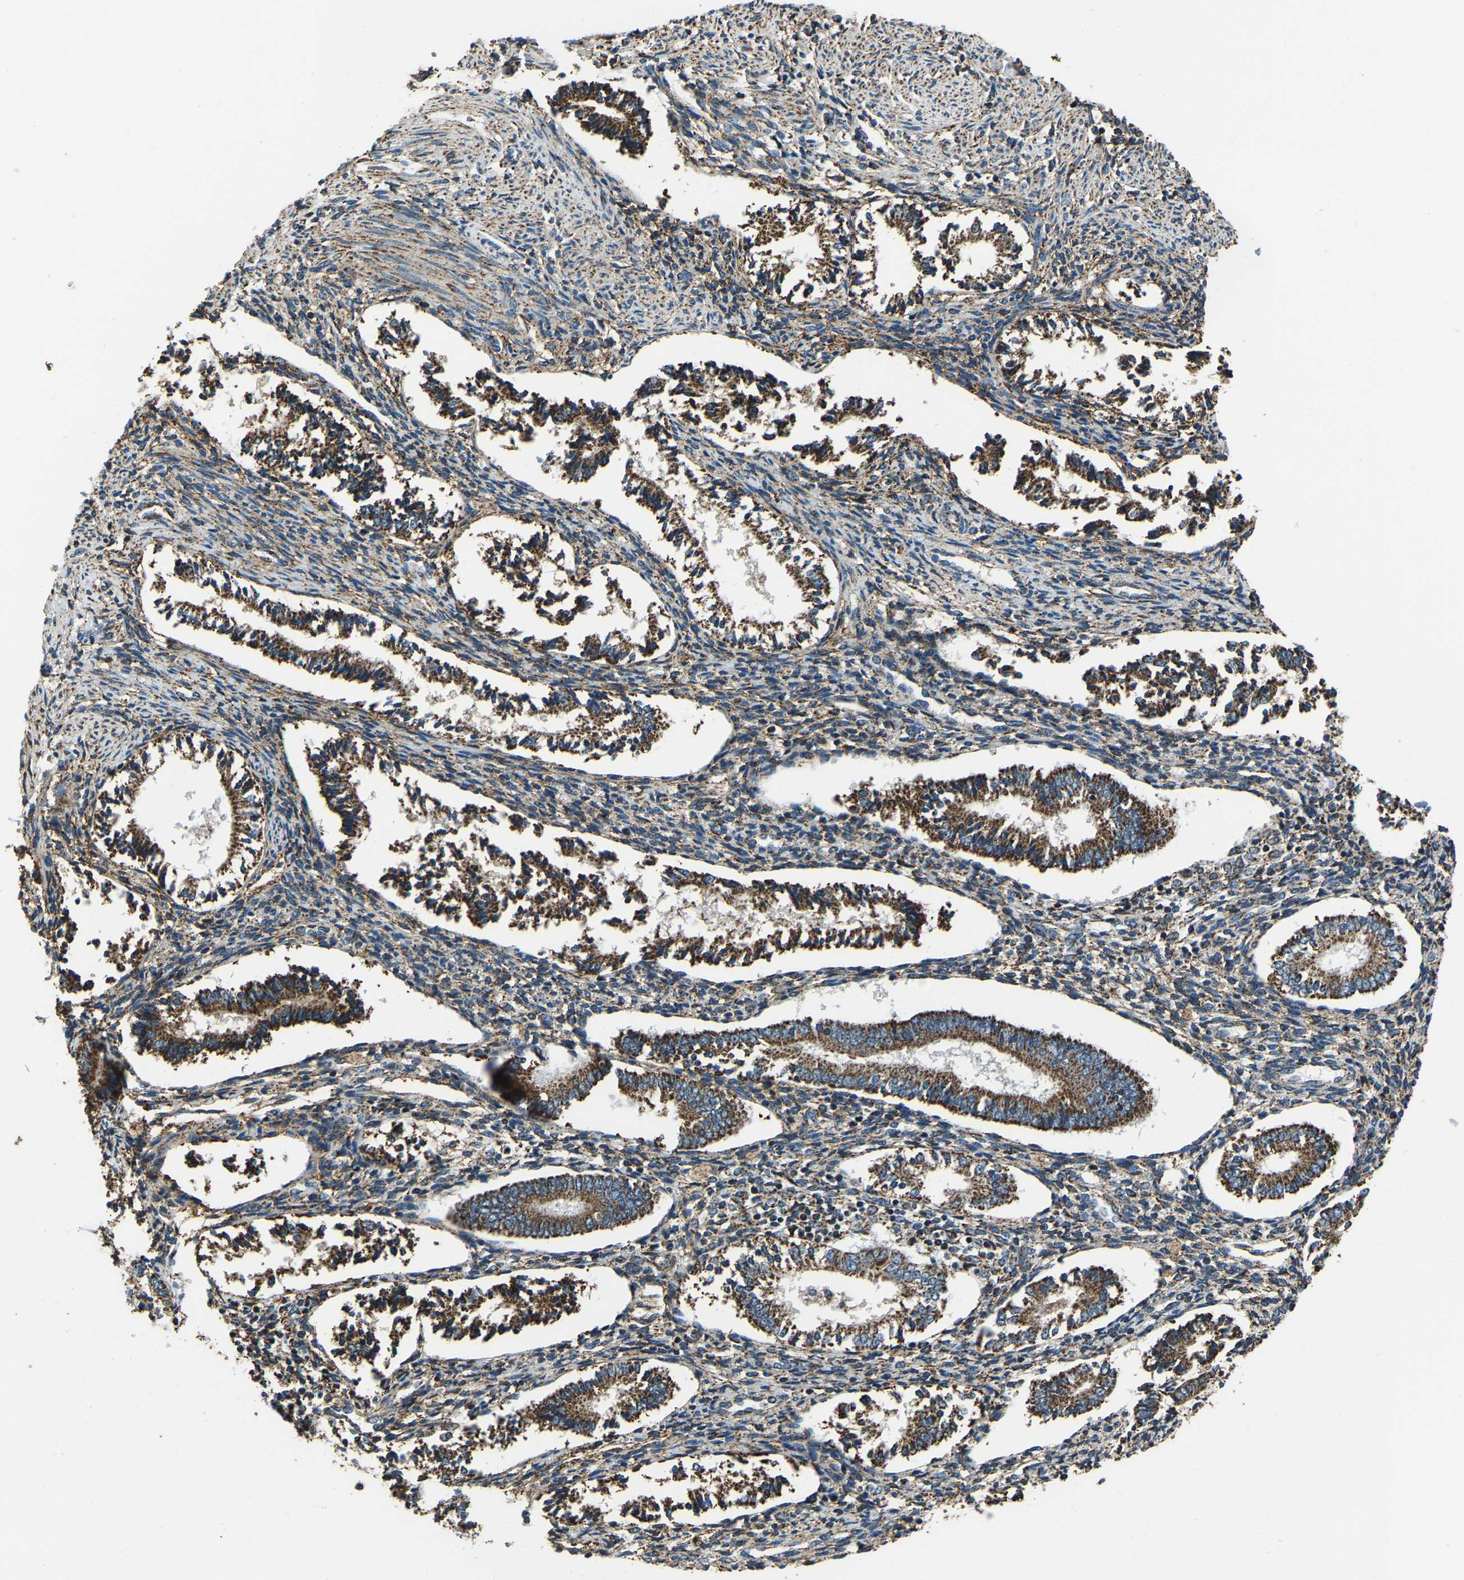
{"staining": {"intensity": "moderate", "quantity": "25%-75%", "location": "cytoplasmic/membranous"}, "tissue": "endometrium", "cell_type": "Cells in endometrial stroma", "image_type": "normal", "snomed": [{"axis": "morphology", "description": "Normal tissue, NOS"}, {"axis": "topography", "description": "Endometrium"}], "caption": "Brown immunohistochemical staining in benign endometrium reveals moderate cytoplasmic/membranous positivity in approximately 25%-75% of cells in endometrial stroma. The protein is stained brown, and the nuclei are stained in blue (DAB IHC with brightfield microscopy, high magnification).", "gene": "RBM33", "patient": {"sex": "female", "age": 42}}